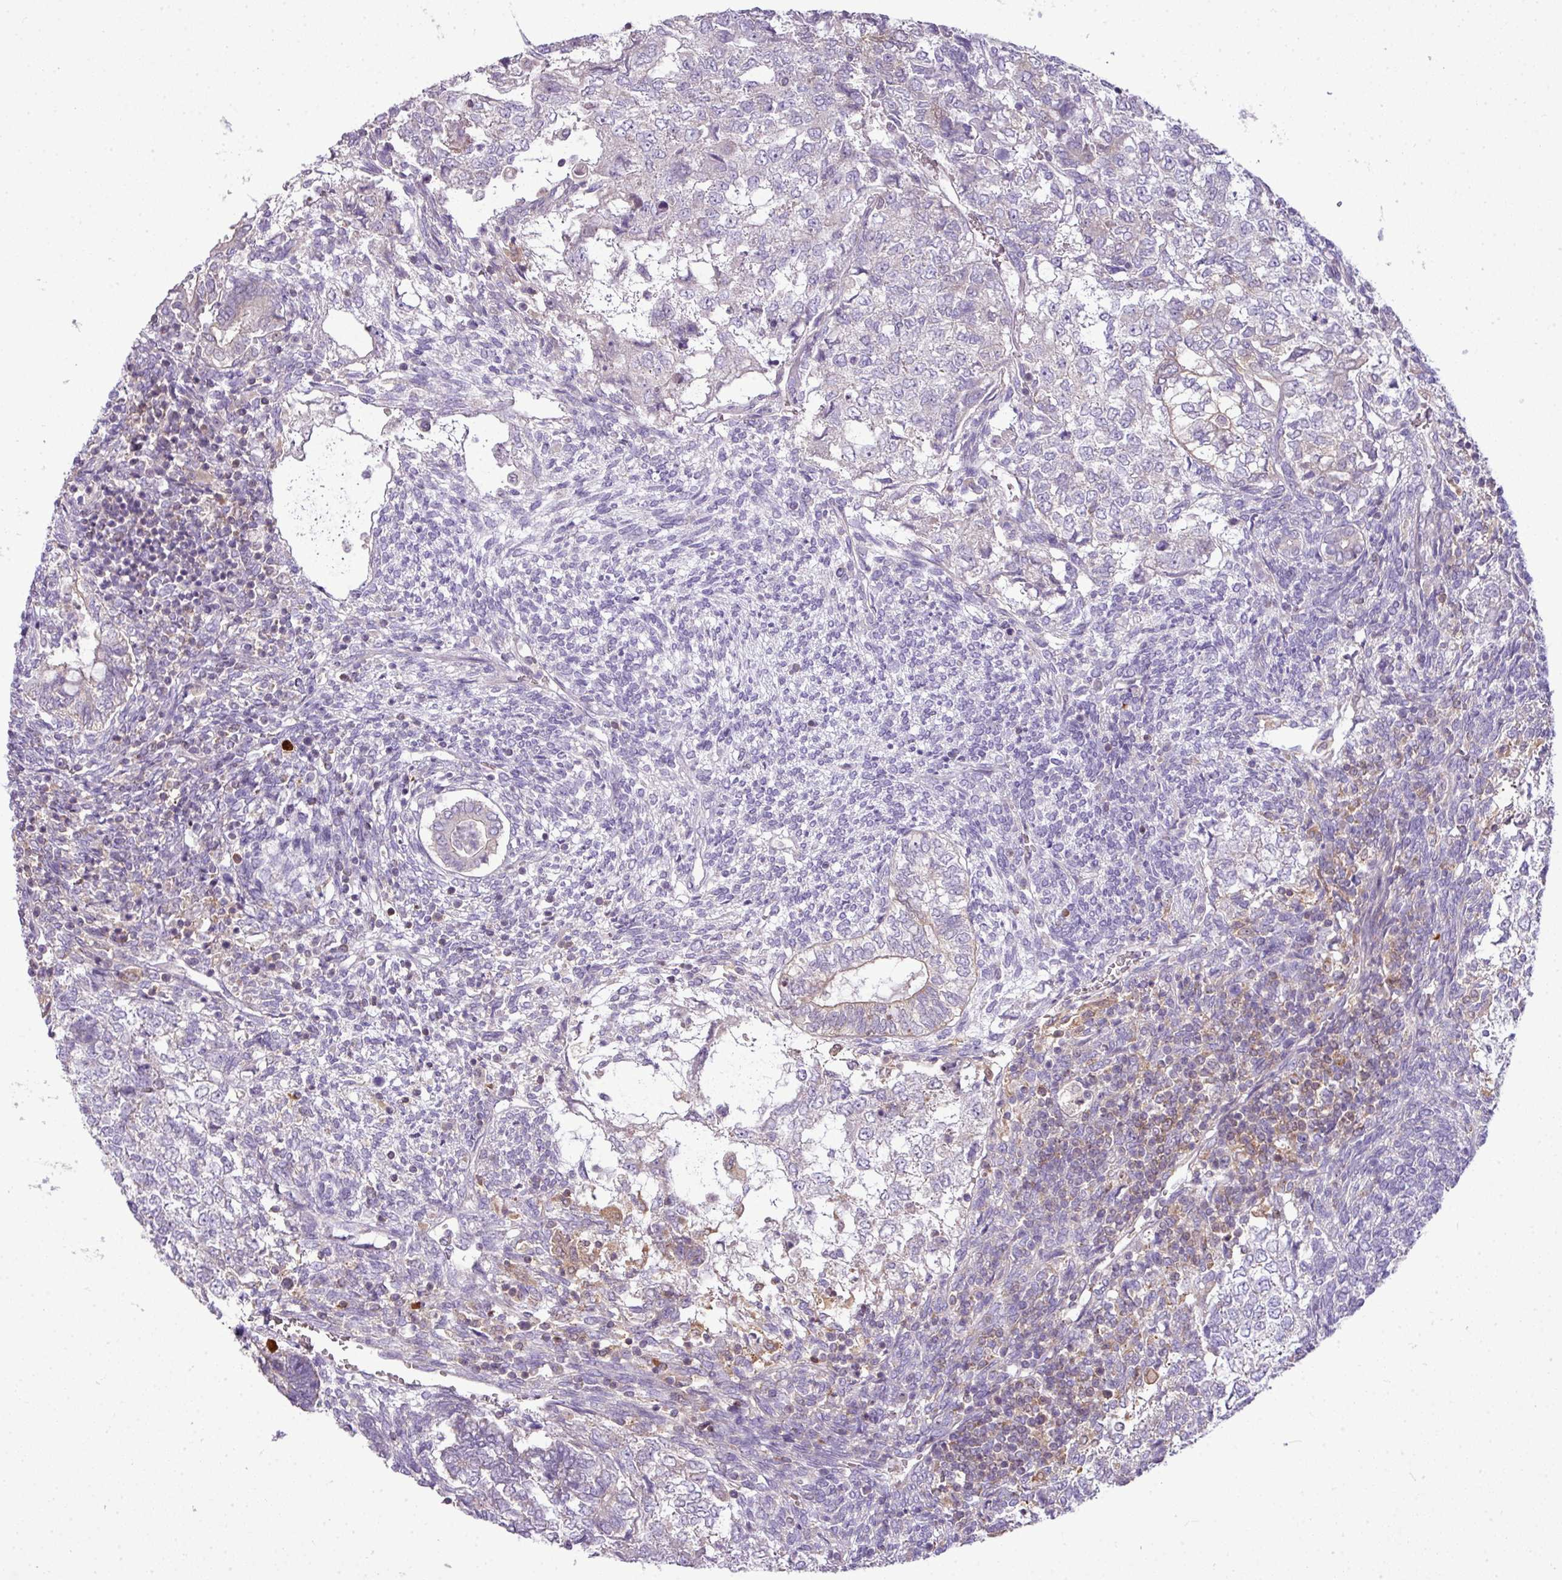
{"staining": {"intensity": "negative", "quantity": "none", "location": "none"}, "tissue": "testis cancer", "cell_type": "Tumor cells", "image_type": "cancer", "snomed": [{"axis": "morphology", "description": "Carcinoma, Embryonal, NOS"}, {"axis": "topography", "description": "Testis"}], "caption": "Immunohistochemical staining of testis cancer (embryonal carcinoma) exhibits no significant expression in tumor cells. (IHC, brightfield microscopy, high magnification).", "gene": "STAT5A", "patient": {"sex": "male", "age": 23}}